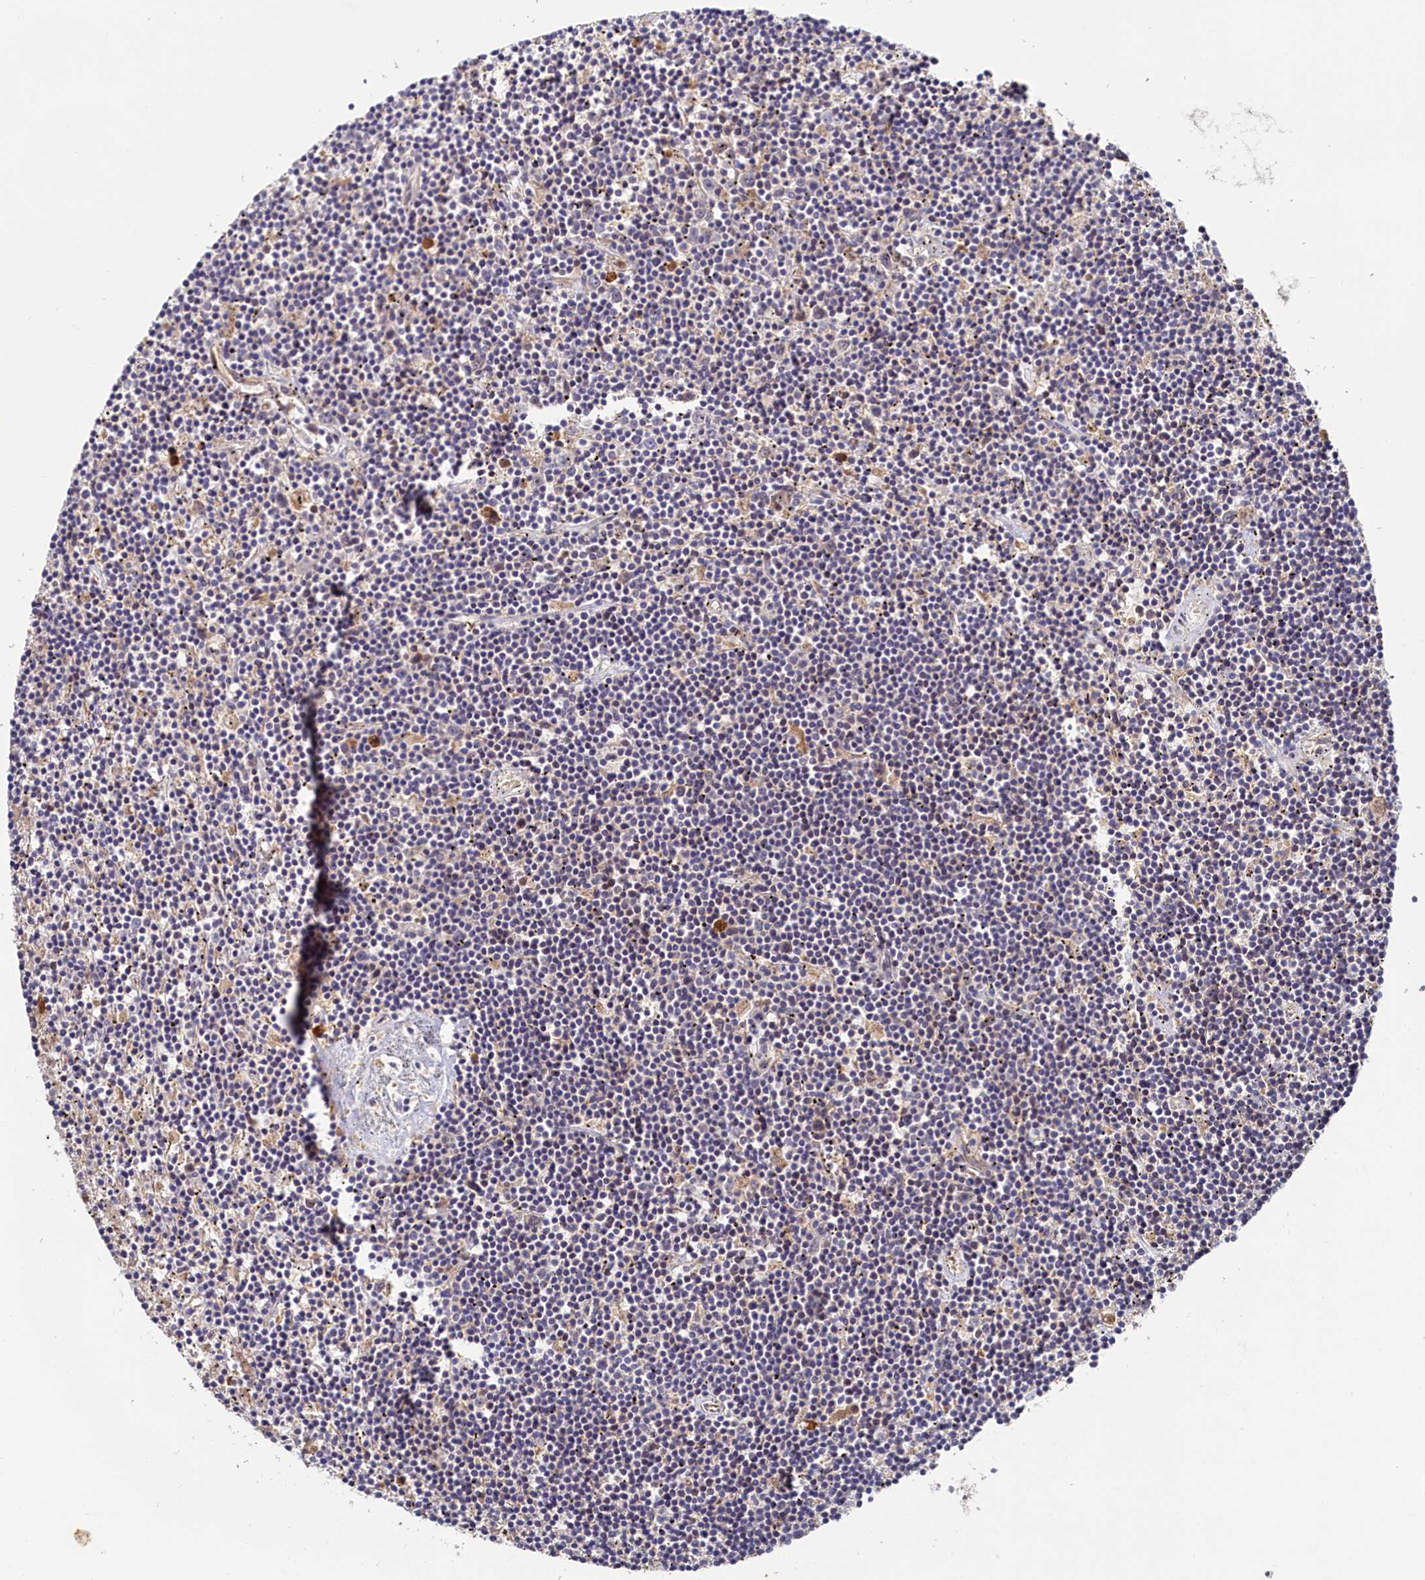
{"staining": {"intensity": "negative", "quantity": "none", "location": "none"}, "tissue": "lymphoma", "cell_type": "Tumor cells", "image_type": "cancer", "snomed": [{"axis": "morphology", "description": "Malignant lymphoma, non-Hodgkin's type, Low grade"}, {"axis": "topography", "description": "Spleen"}], "caption": "The immunohistochemistry histopathology image has no significant staining in tumor cells of lymphoma tissue.", "gene": "RGS7BP", "patient": {"sex": "male", "age": 76}}